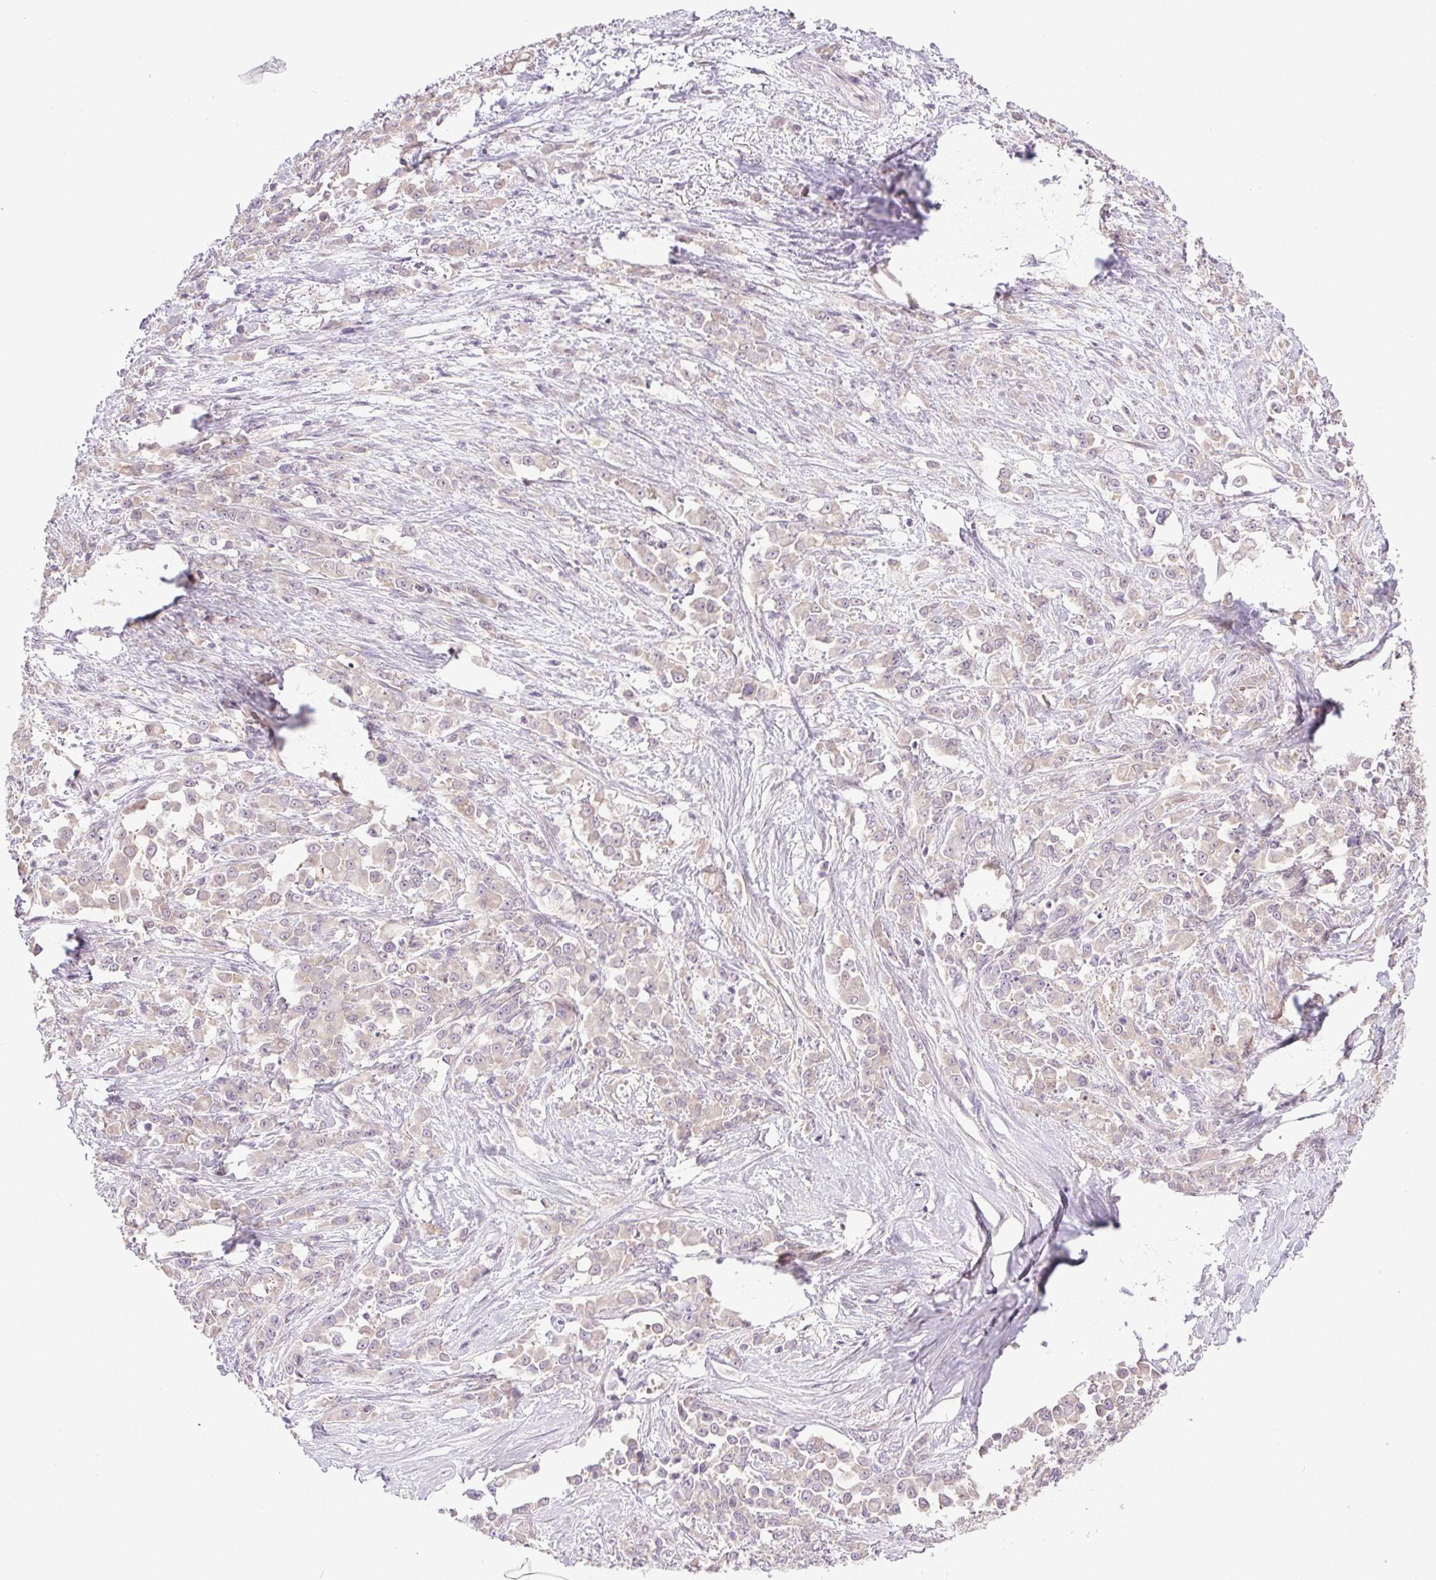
{"staining": {"intensity": "negative", "quantity": "none", "location": "none"}, "tissue": "stomach cancer", "cell_type": "Tumor cells", "image_type": "cancer", "snomed": [{"axis": "morphology", "description": "Adenocarcinoma, NOS"}, {"axis": "topography", "description": "Stomach"}], "caption": "Immunohistochemistry histopathology image of human stomach cancer stained for a protein (brown), which shows no positivity in tumor cells.", "gene": "SYT11", "patient": {"sex": "female", "age": 76}}